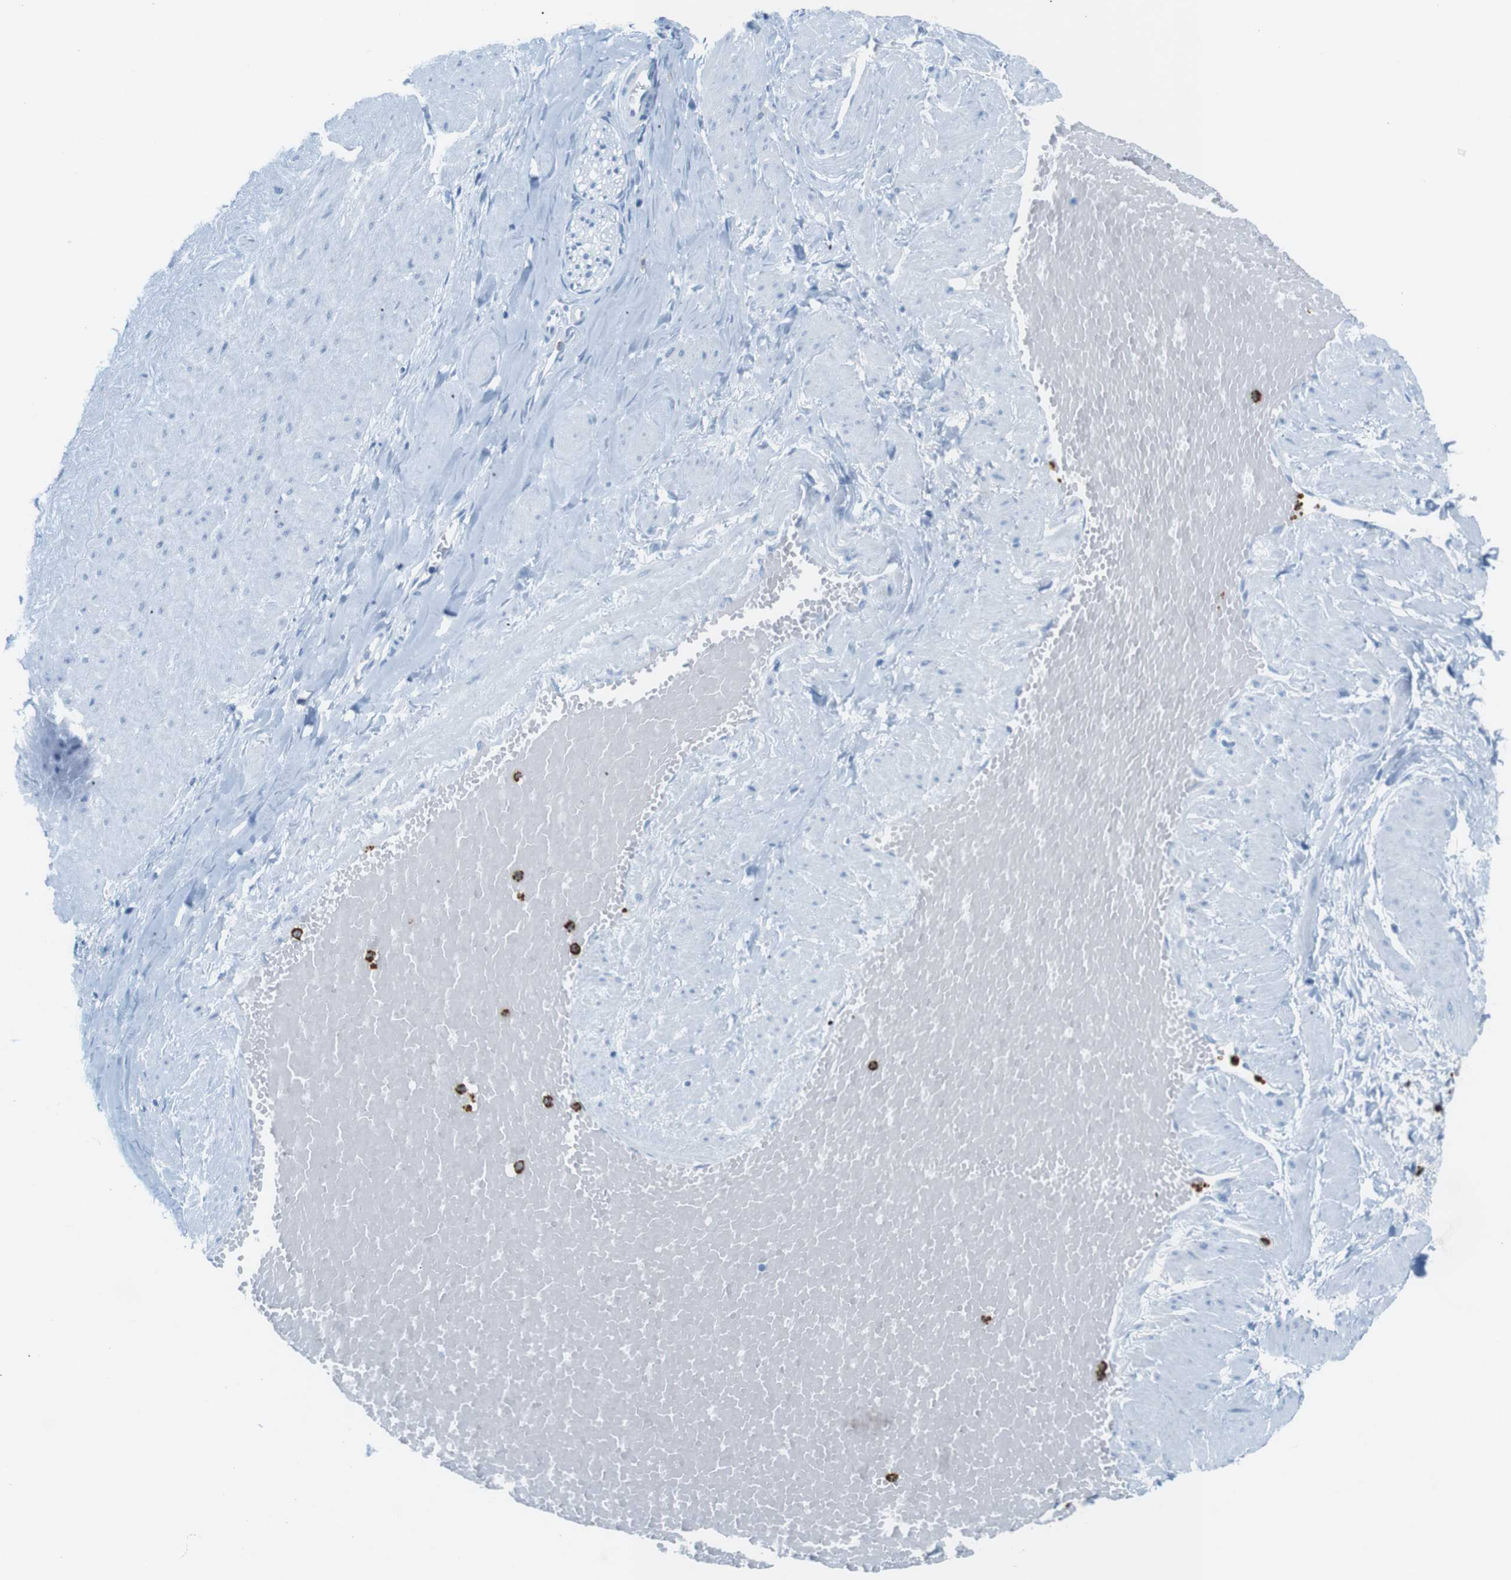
{"staining": {"intensity": "negative", "quantity": "none", "location": "none"}, "tissue": "adipose tissue", "cell_type": "Adipocytes", "image_type": "normal", "snomed": [{"axis": "morphology", "description": "Normal tissue, NOS"}, {"axis": "topography", "description": "Soft tissue"}, {"axis": "topography", "description": "Vascular tissue"}], "caption": "Image shows no significant protein expression in adipocytes of unremarkable adipose tissue.", "gene": "MCEMP1", "patient": {"sex": "female", "age": 35}}